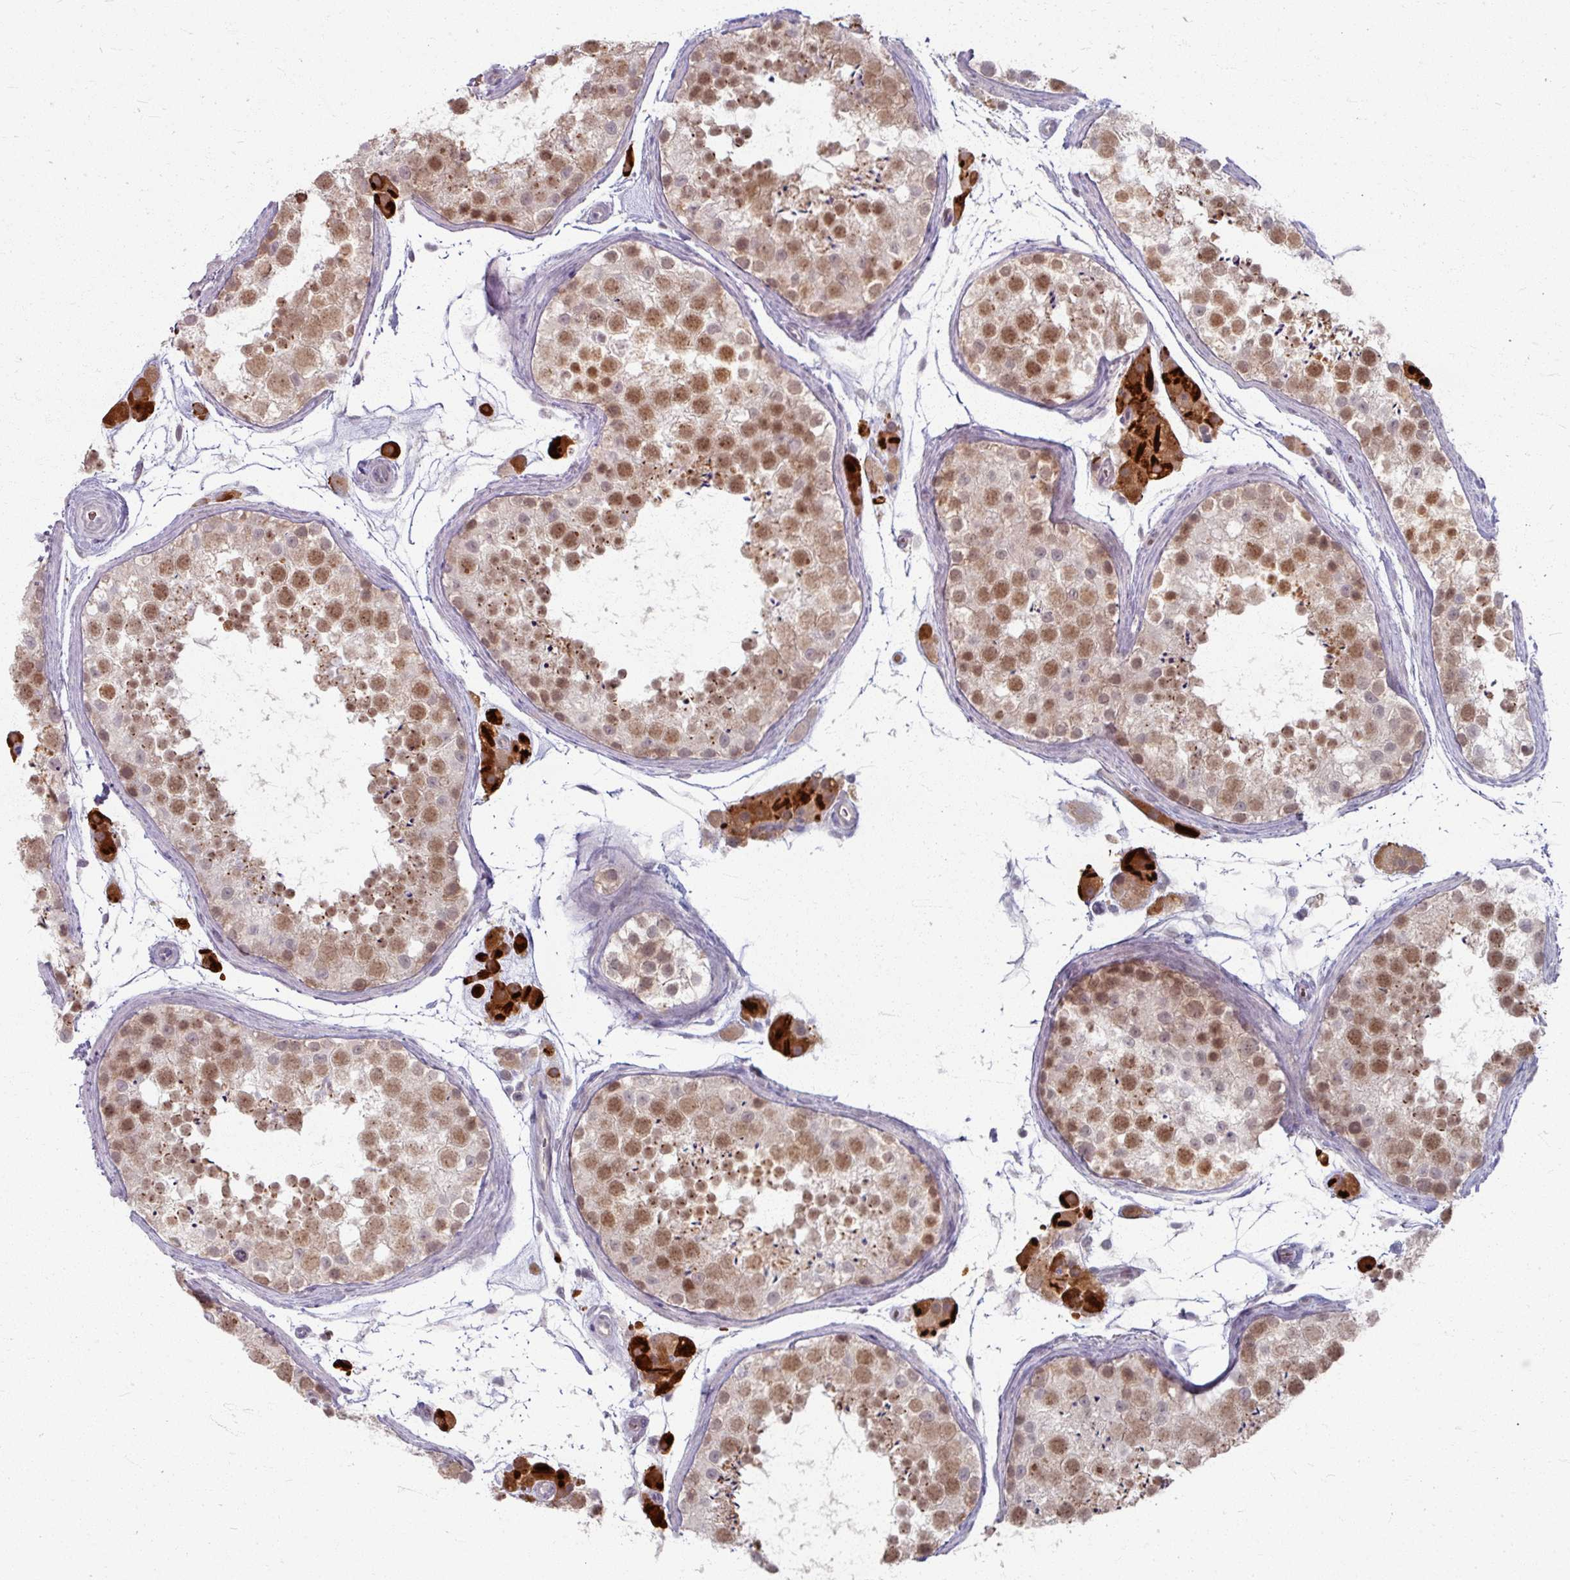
{"staining": {"intensity": "moderate", "quantity": "25%-75%", "location": "cytoplasmic/membranous,nuclear"}, "tissue": "testis", "cell_type": "Cells in seminiferous ducts", "image_type": "normal", "snomed": [{"axis": "morphology", "description": "Normal tissue, NOS"}, {"axis": "topography", "description": "Testis"}], "caption": "Approximately 25%-75% of cells in seminiferous ducts in normal testis exhibit moderate cytoplasmic/membranous,nuclear protein staining as visualized by brown immunohistochemical staining.", "gene": "KMT5C", "patient": {"sex": "male", "age": 41}}